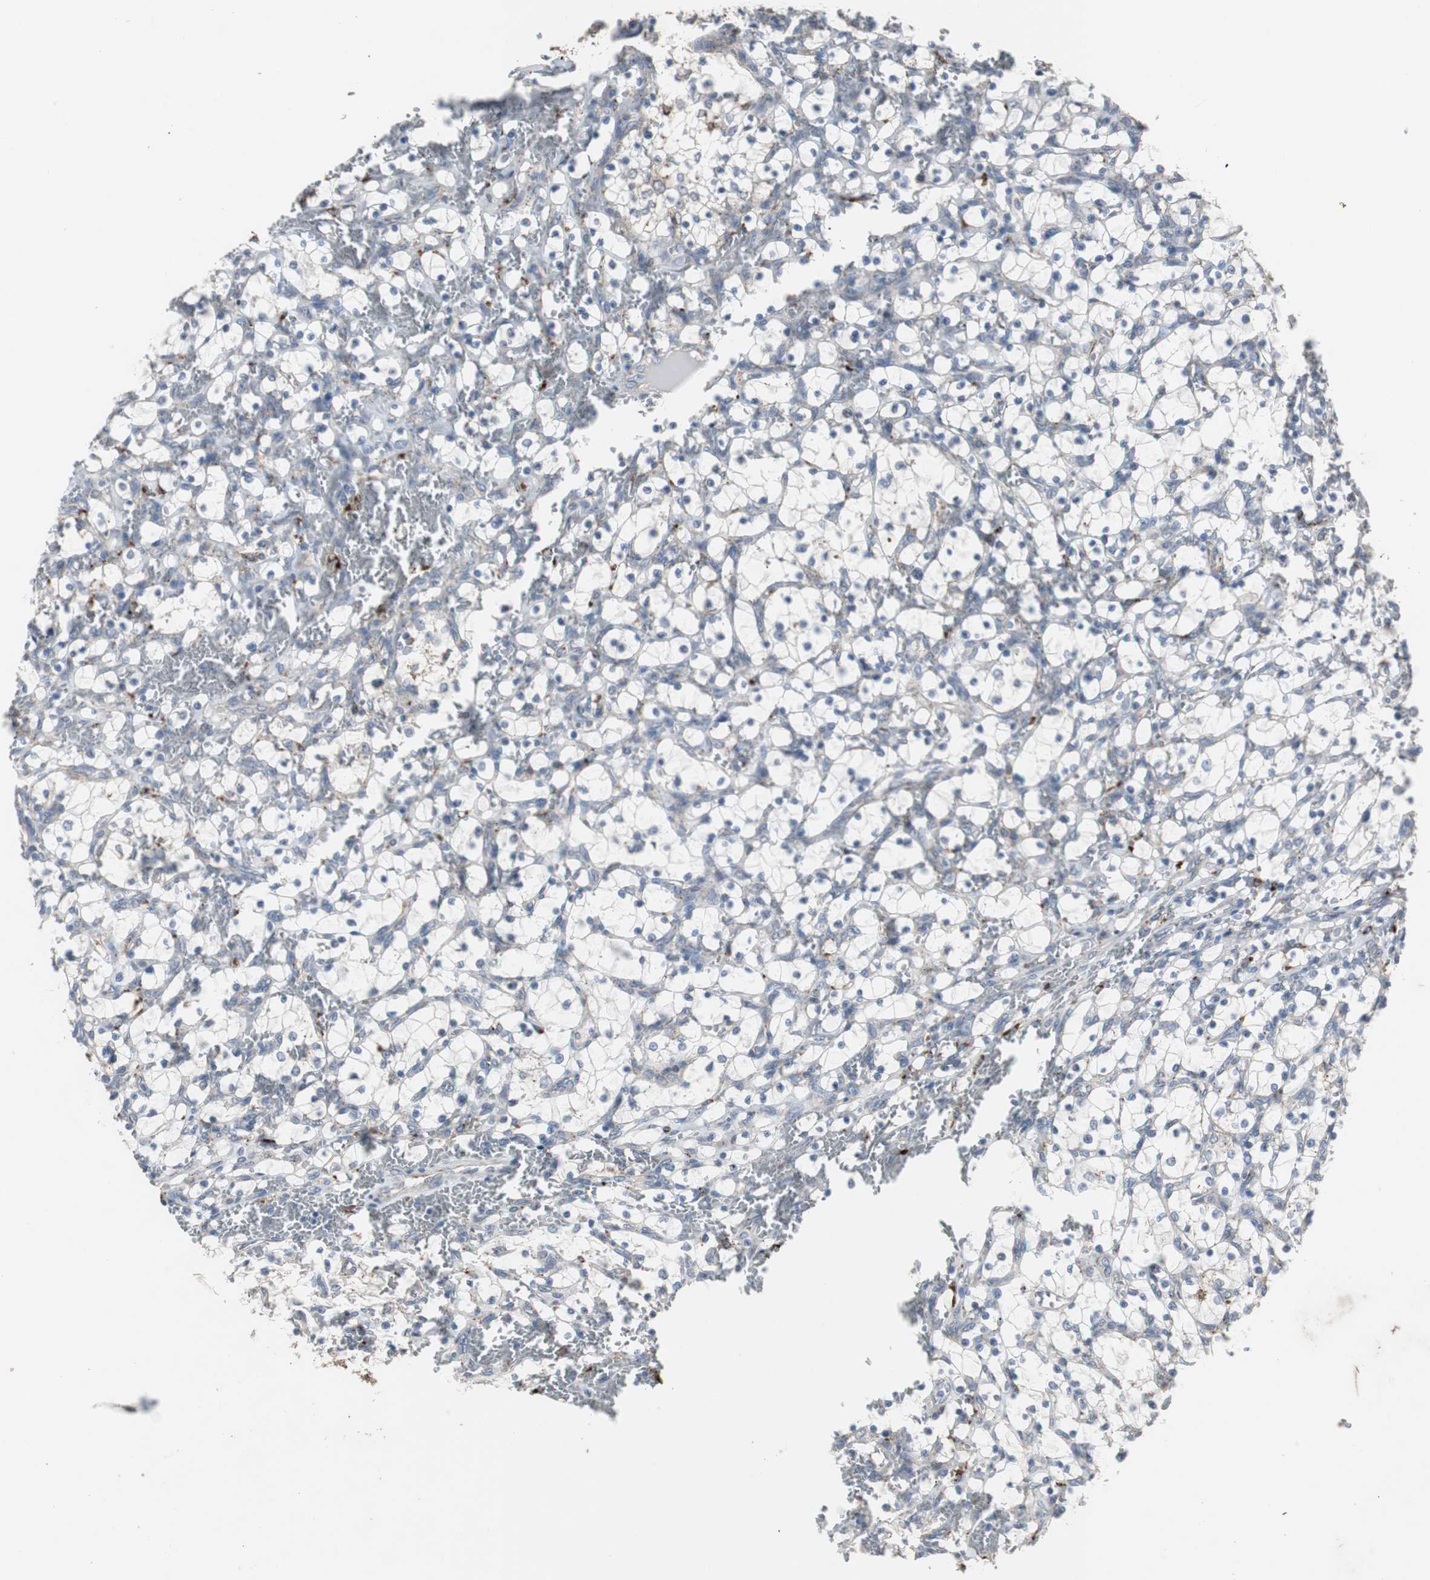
{"staining": {"intensity": "strong", "quantity": "<25%", "location": "cytoplasmic/membranous"}, "tissue": "renal cancer", "cell_type": "Tumor cells", "image_type": "cancer", "snomed": [{"axis": "morphology", "description": "Adenocarcinoma, NOS"}, {"axis": "topography", "description": "Kidney"}], "caption": "Human renal adenocarcinoma stained with a brown dye exhibits strong cytoplasmic/membranous positive staining in approximately <25% of tumor cells.", "gene": "GBA1", "patient": {"sex": "female", "age": 69}}